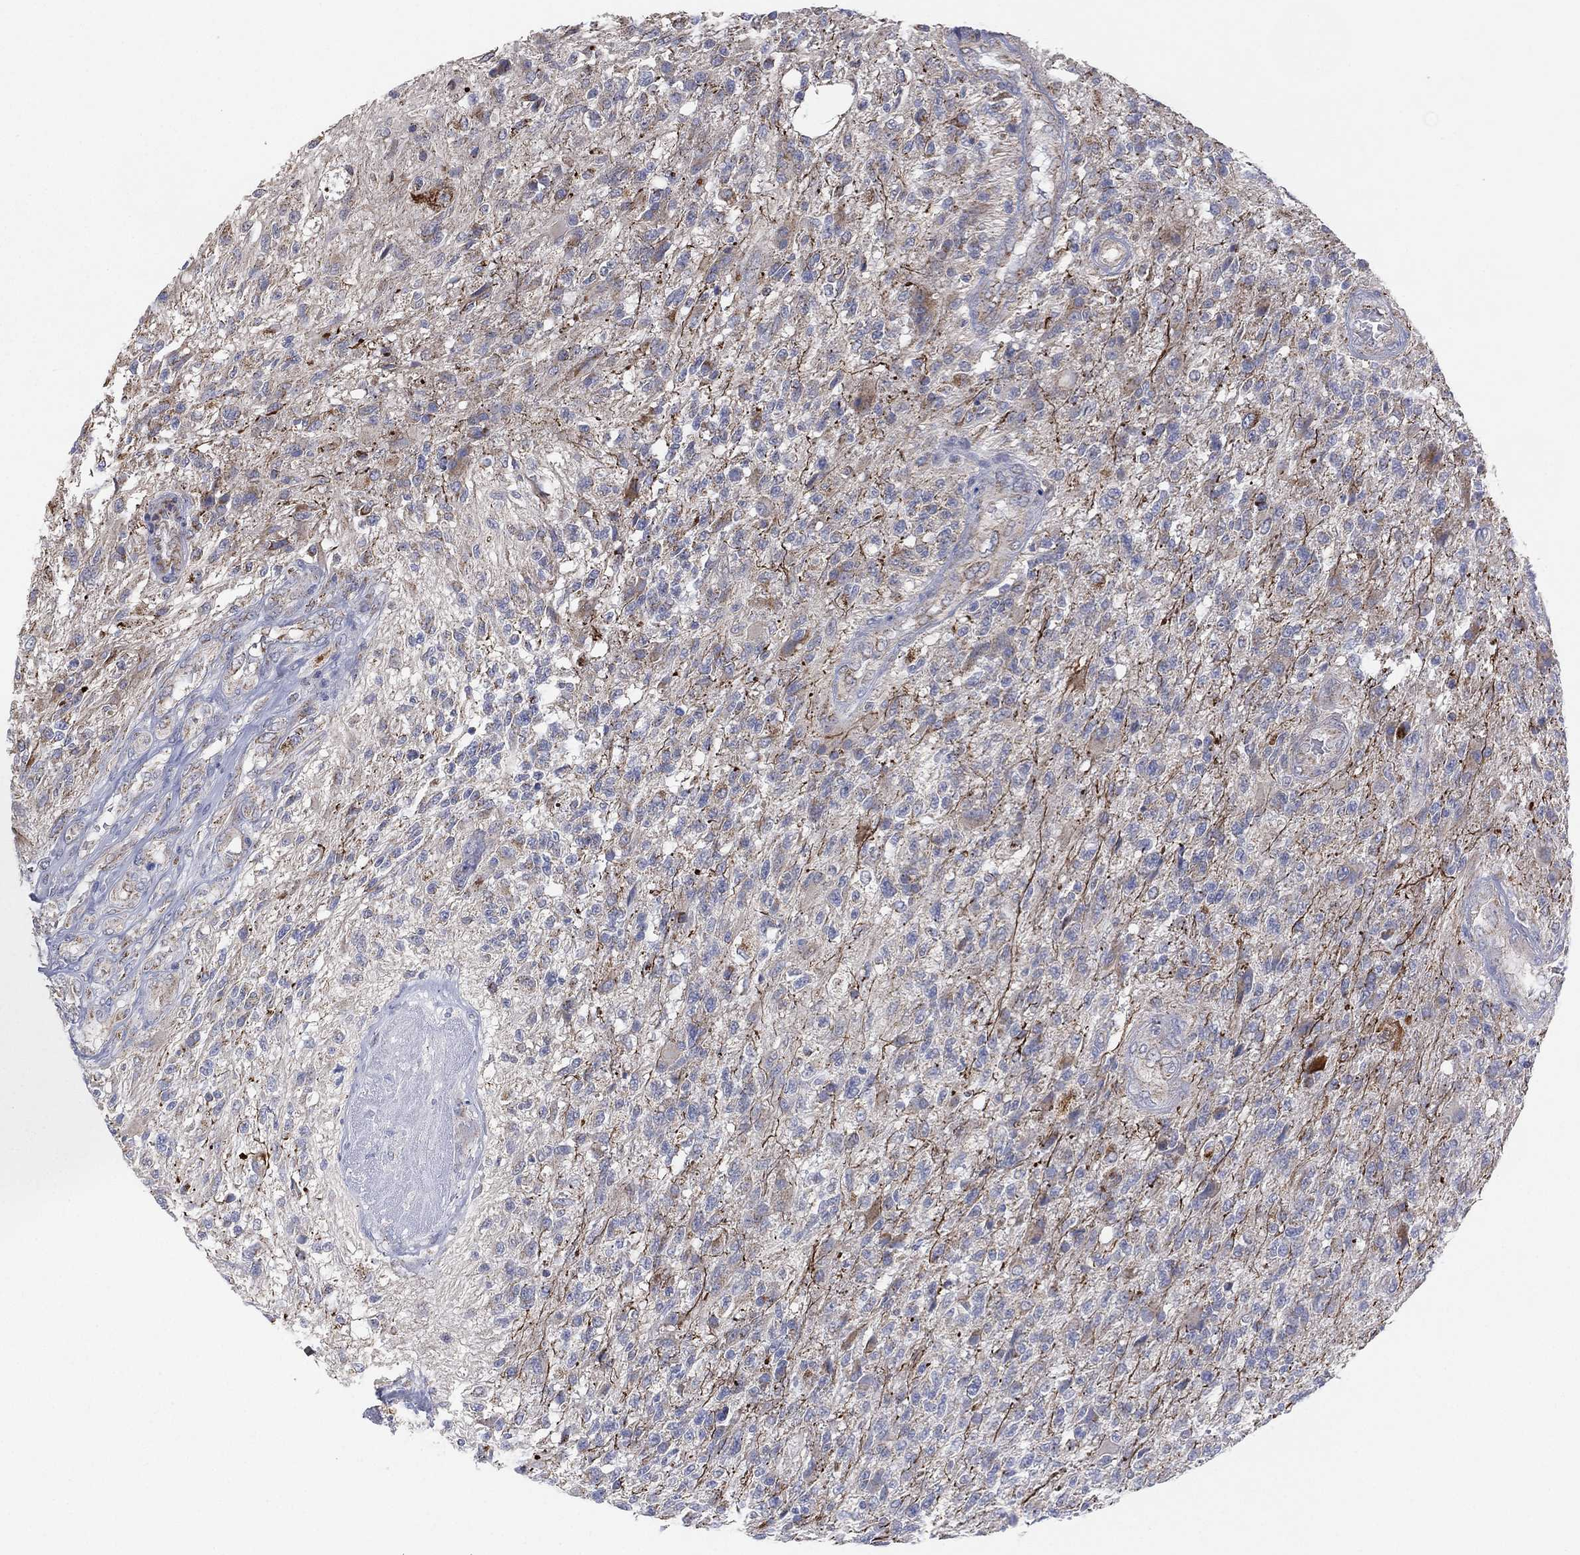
{"staining": {"intensity": "moderate", "quantity": "<25%", "location": "cytoplasmic/membranous"}, "tissue": "glioma", "cell_type": "Tumor cells", "image_type": "cancer", "snomed": [{"axis": "morphology", "description": "Glioma, malignant, High grade"}, {"axis": "topography", "description": "Brain"}], "caption": "This micrograph shows IHC staining of human malignant glioma (high-grade), with low moderate cytoplasmic/membranous staining in approximately <25% of tumor cells.", "gene": "INA", "patient": {"sex": "male", "age": 56}}